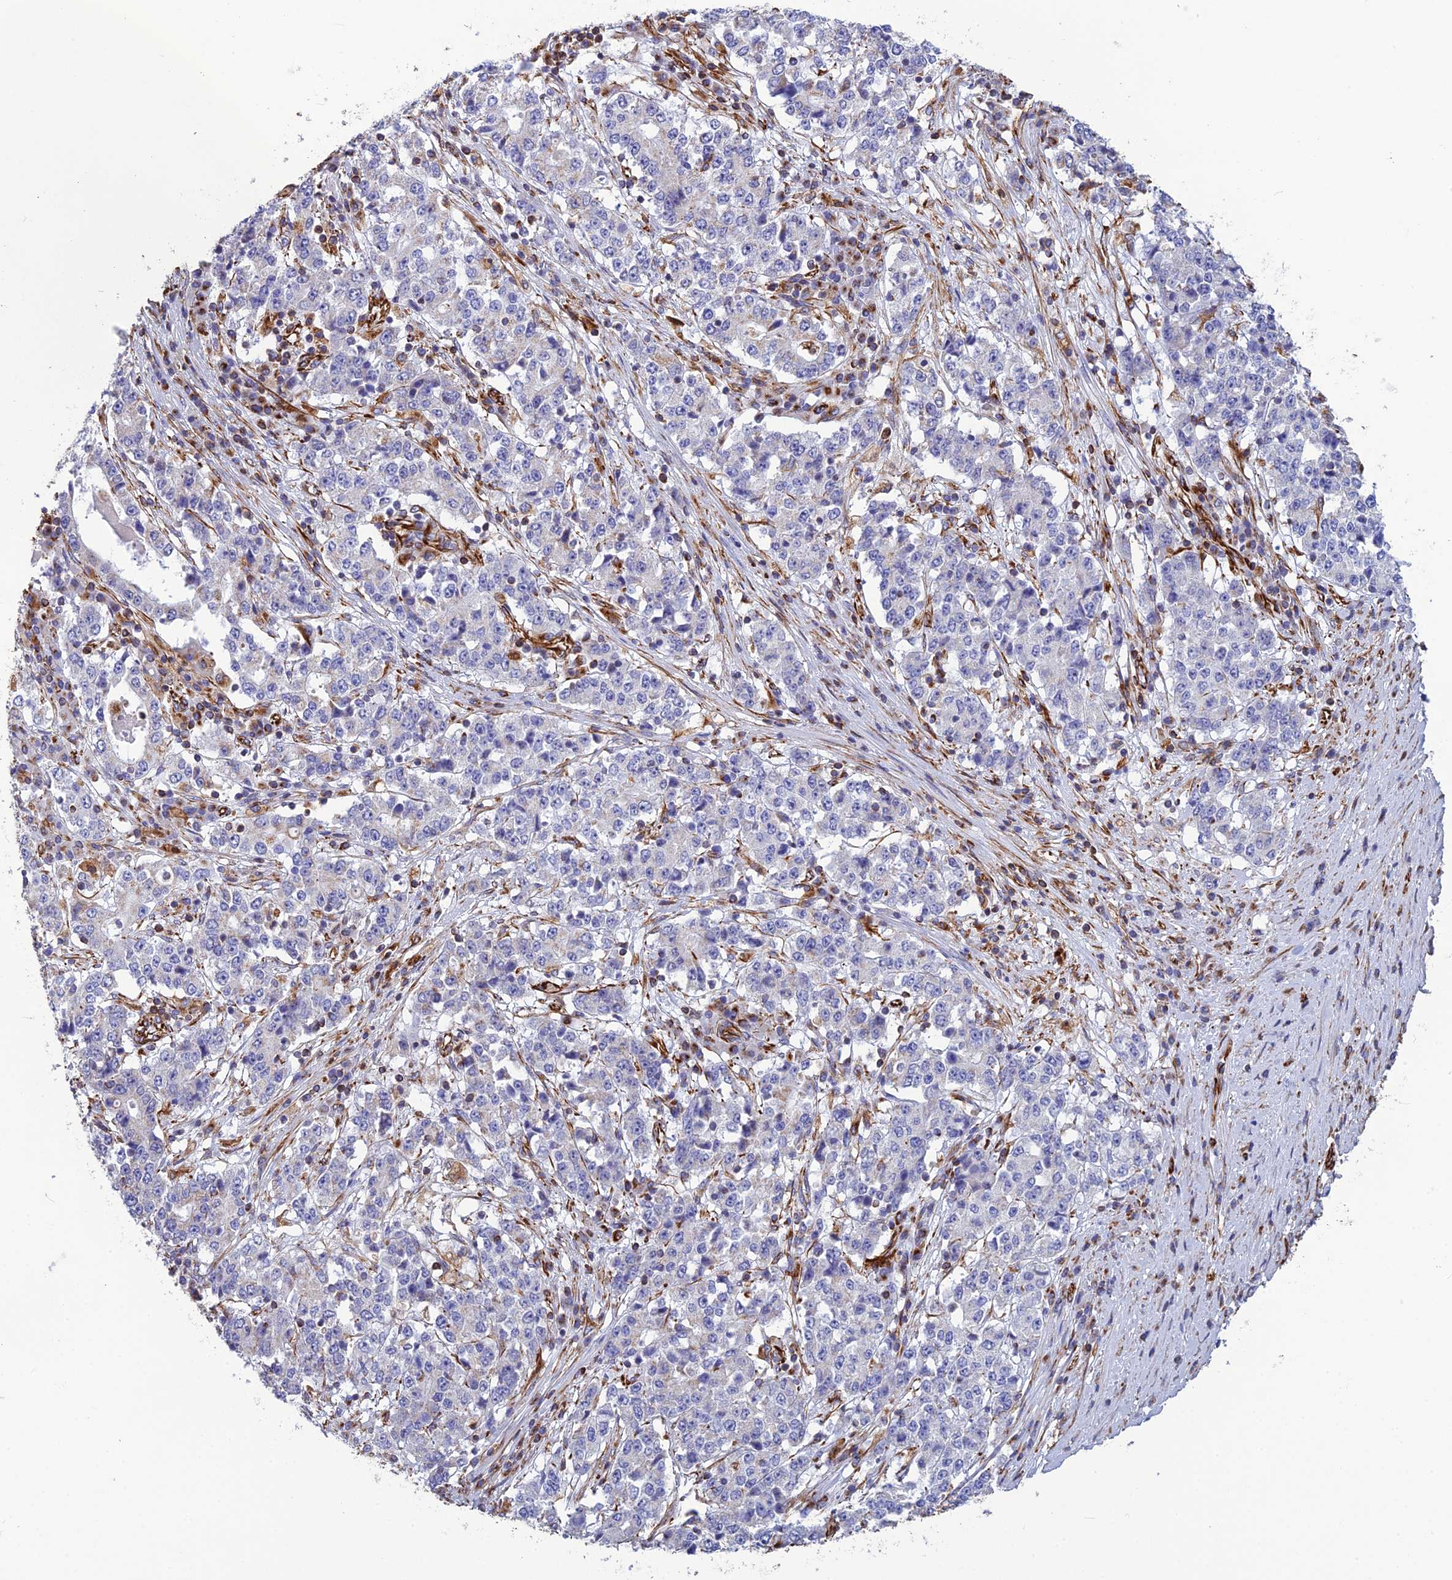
{"staining": {"intensity": "negative", "quantity": "none", "location": "none"}, "tissue": "stomach cancer", "cell_type": "Tumor cells", "image_type": "cancer", "snomed": [{"axis": "morphology", "description": "Adenocarcinoma, NOS"}, {"axis": "topography", "description": "Stomach"}], "caption": "Human stomach cancer (adenocarcinoma) stained for a protein using immunohistochemistry displays no staining in tumor cells.", "gene": "FBXL20", "patient": {"sex": "male", "age": 59}}